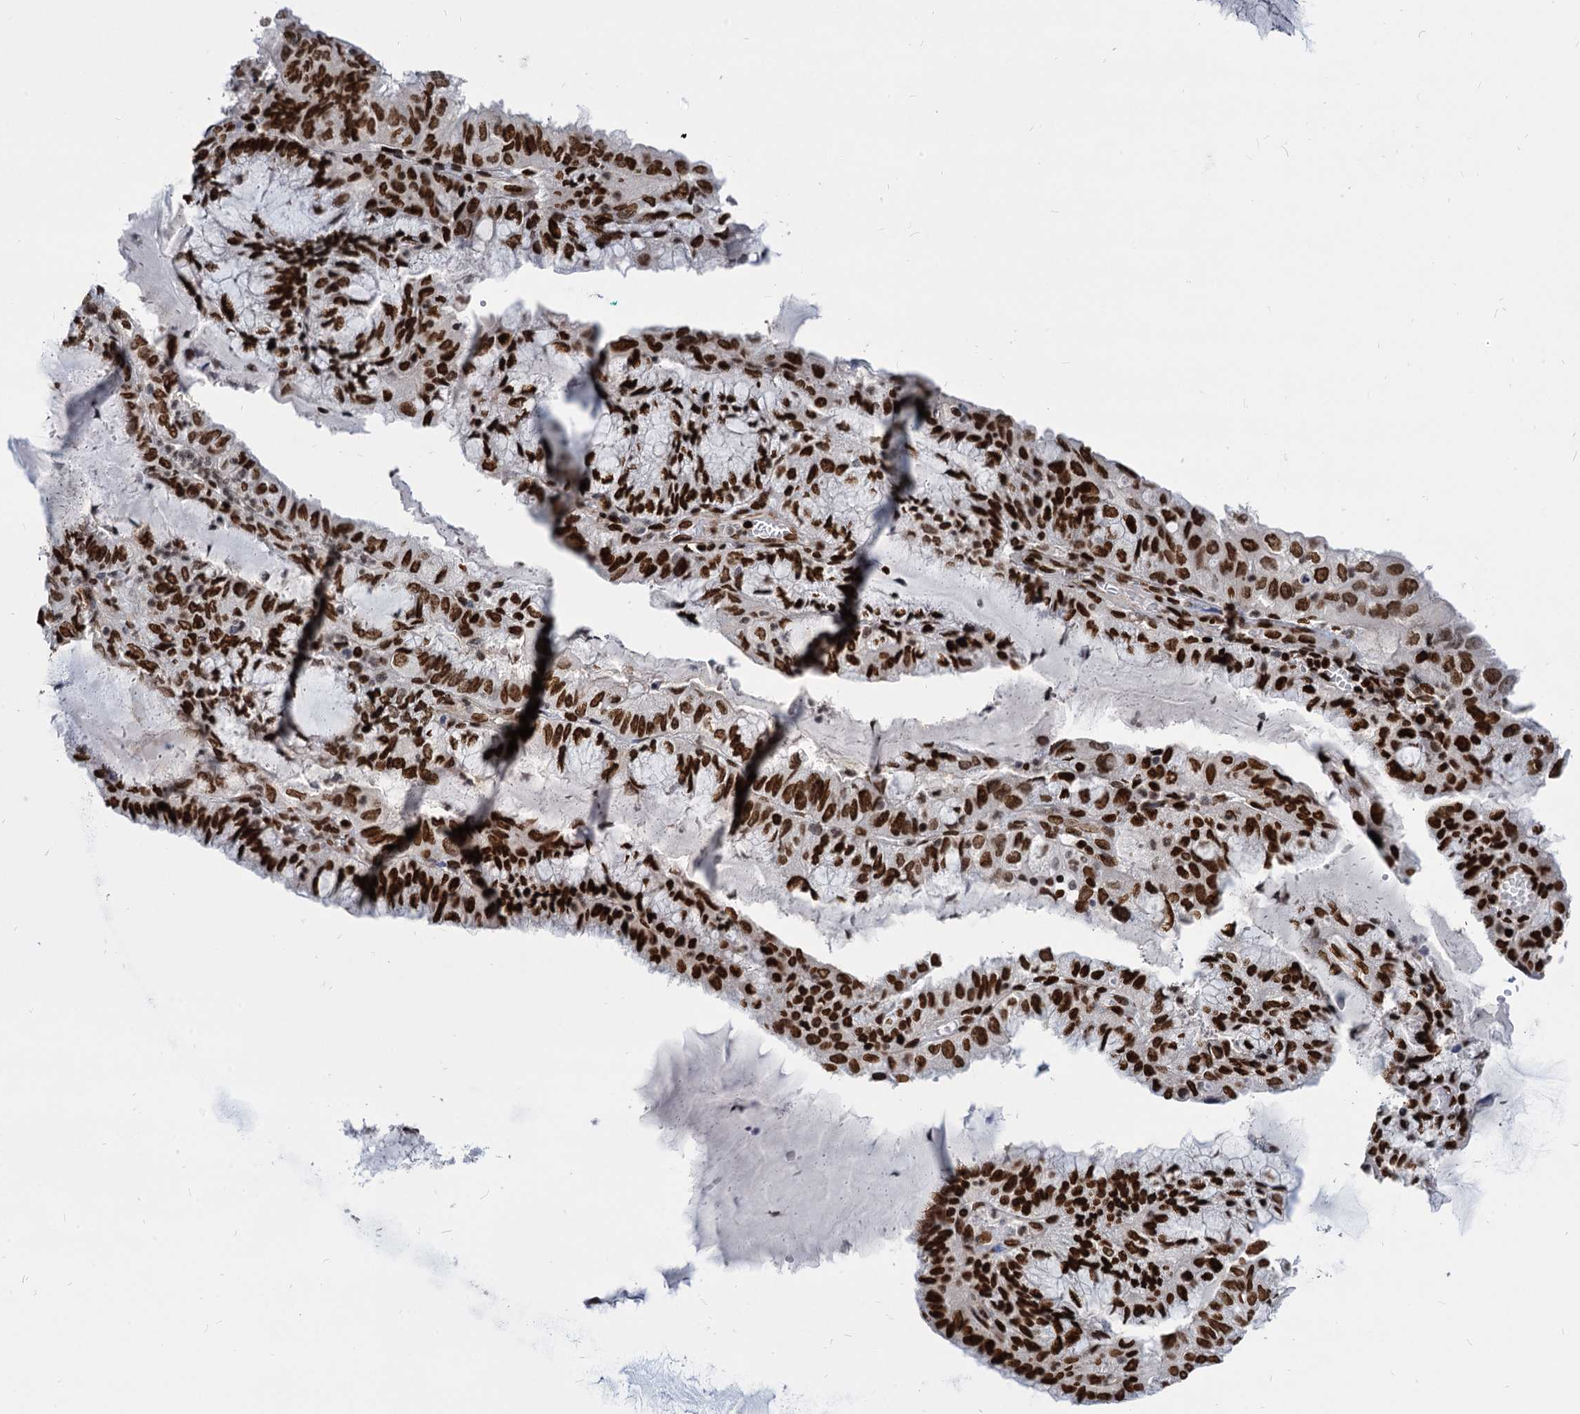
{"staining": {"intensity": "strong", "quantity": ">75%", "location": "nuclear"}, "tissue": "endometrial cancer", "cell_type": "Tumor cells", "image_type": "cancer", "snomed": [{"axis": "morphology", "description": "Adenocarcinoma, NOS"}, {"axis": "topography", "description": "Endometrium"}], "caption": "Immunohistochemical staining of human endometrial cancer (adenocarcinoma) exhibits high levels of strong nuclear positivity in about >75% of tumor cells. (Stains: DAB in brown, nuclei in blue, Microscopy: brightfield microscopy at high magnification).", "gene": "MECP2", "patient": {"sex": "female", "age": 81}}